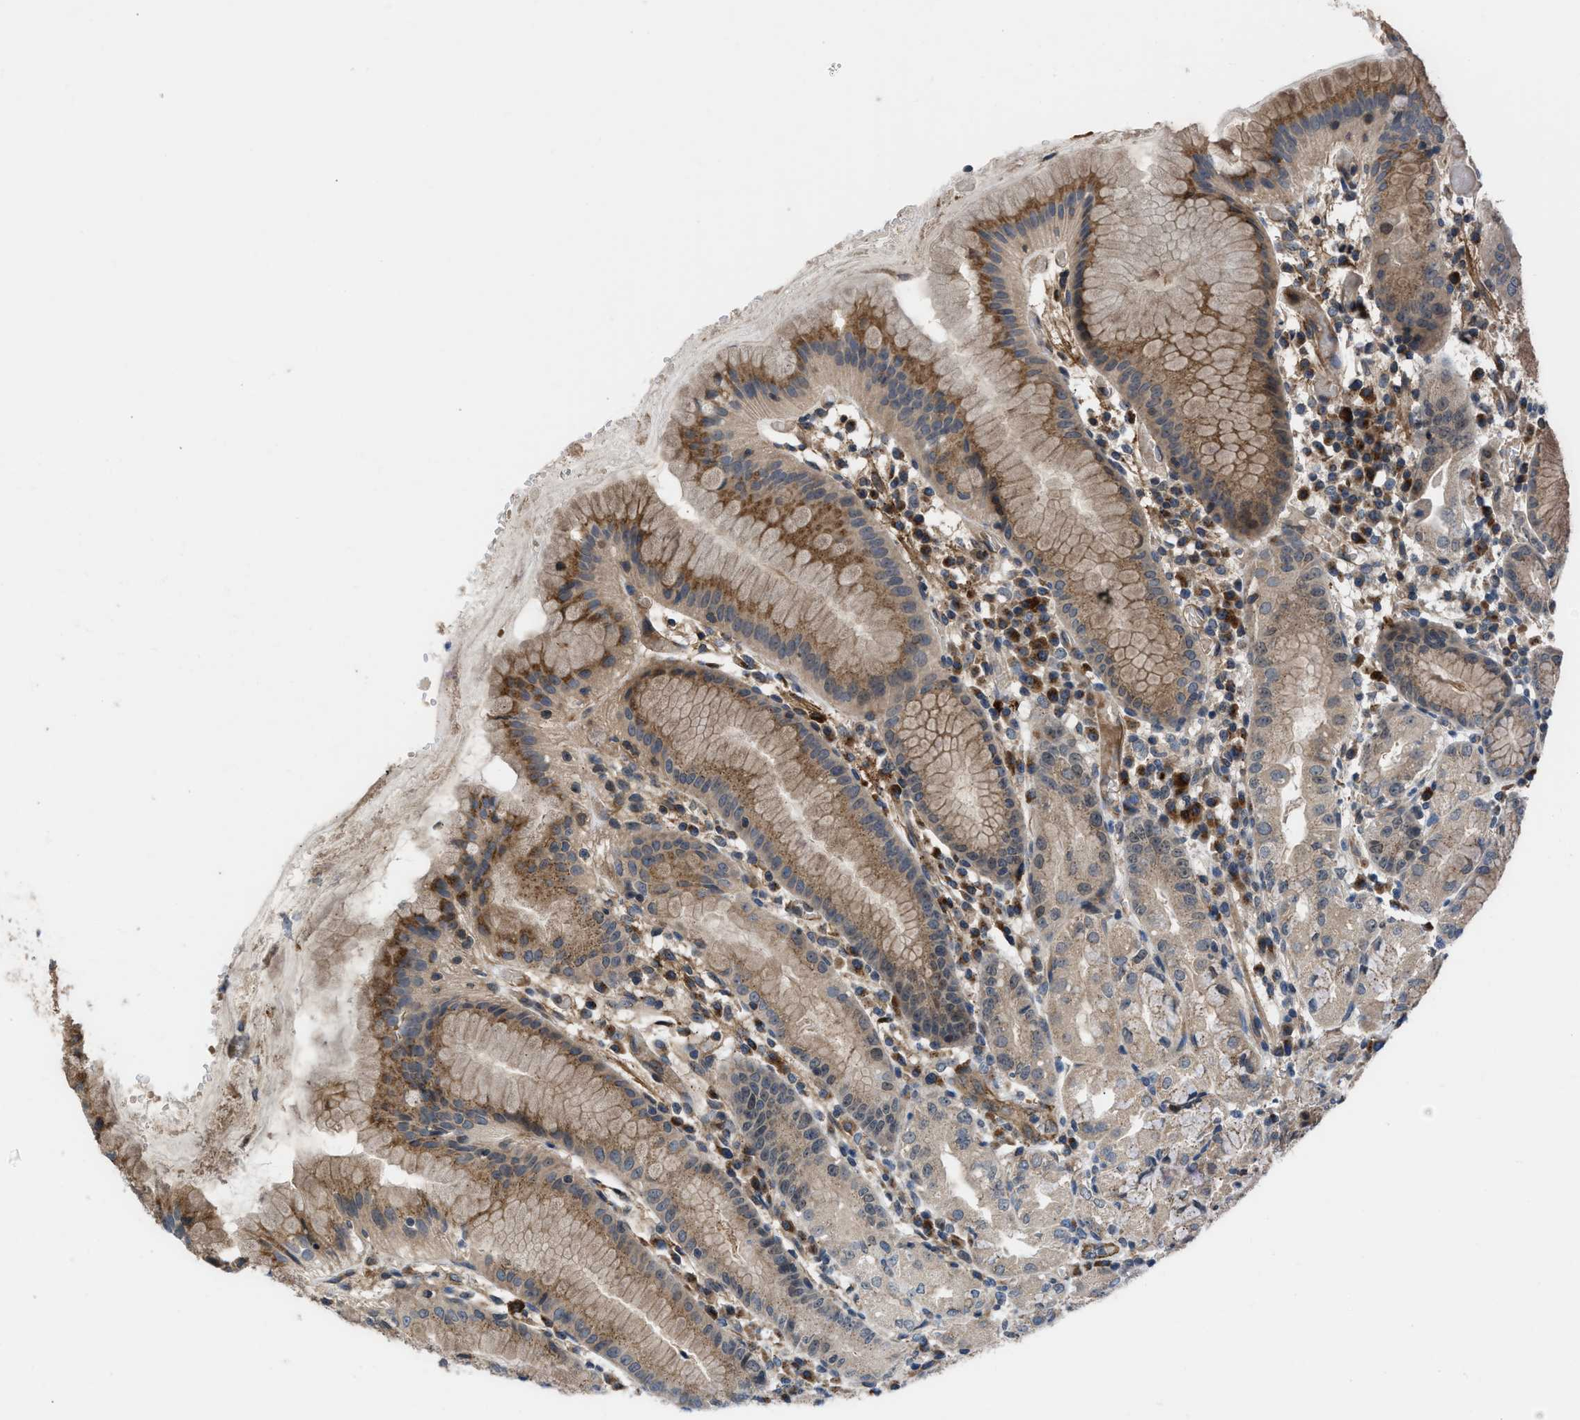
{"staining": {"intensity": "moderate", "quantity": "25%-75%", "location": "cytoplasmic/membranous"}, "tissue": "stomach", "cell_type": "Glandular cells", "image_type": "normal", "snomed": [{"axis": "morphology", "description": "Normal tissue, NOS"}, {"axis": "topography", "description": "Stomach"}, {"axis": "topography", "description": "Stomach, lower"}], "caption": "High-magnification brightfield microscopy of normal stomach stained with DAB (3,3'-diaminobenzidine) (brown) and counterstained with hematoxylin (blue). glandular cells exhibit moderate cytoplasmic/membranous staining is identified in approximately25%-75% of cells. (Stains: DAB in brown, nuclei in blue, Microscopy: brightfield microscopy at high magnification).", "gene": "GPATCH2L", "patient": {"sex": "female", "age": 75}}